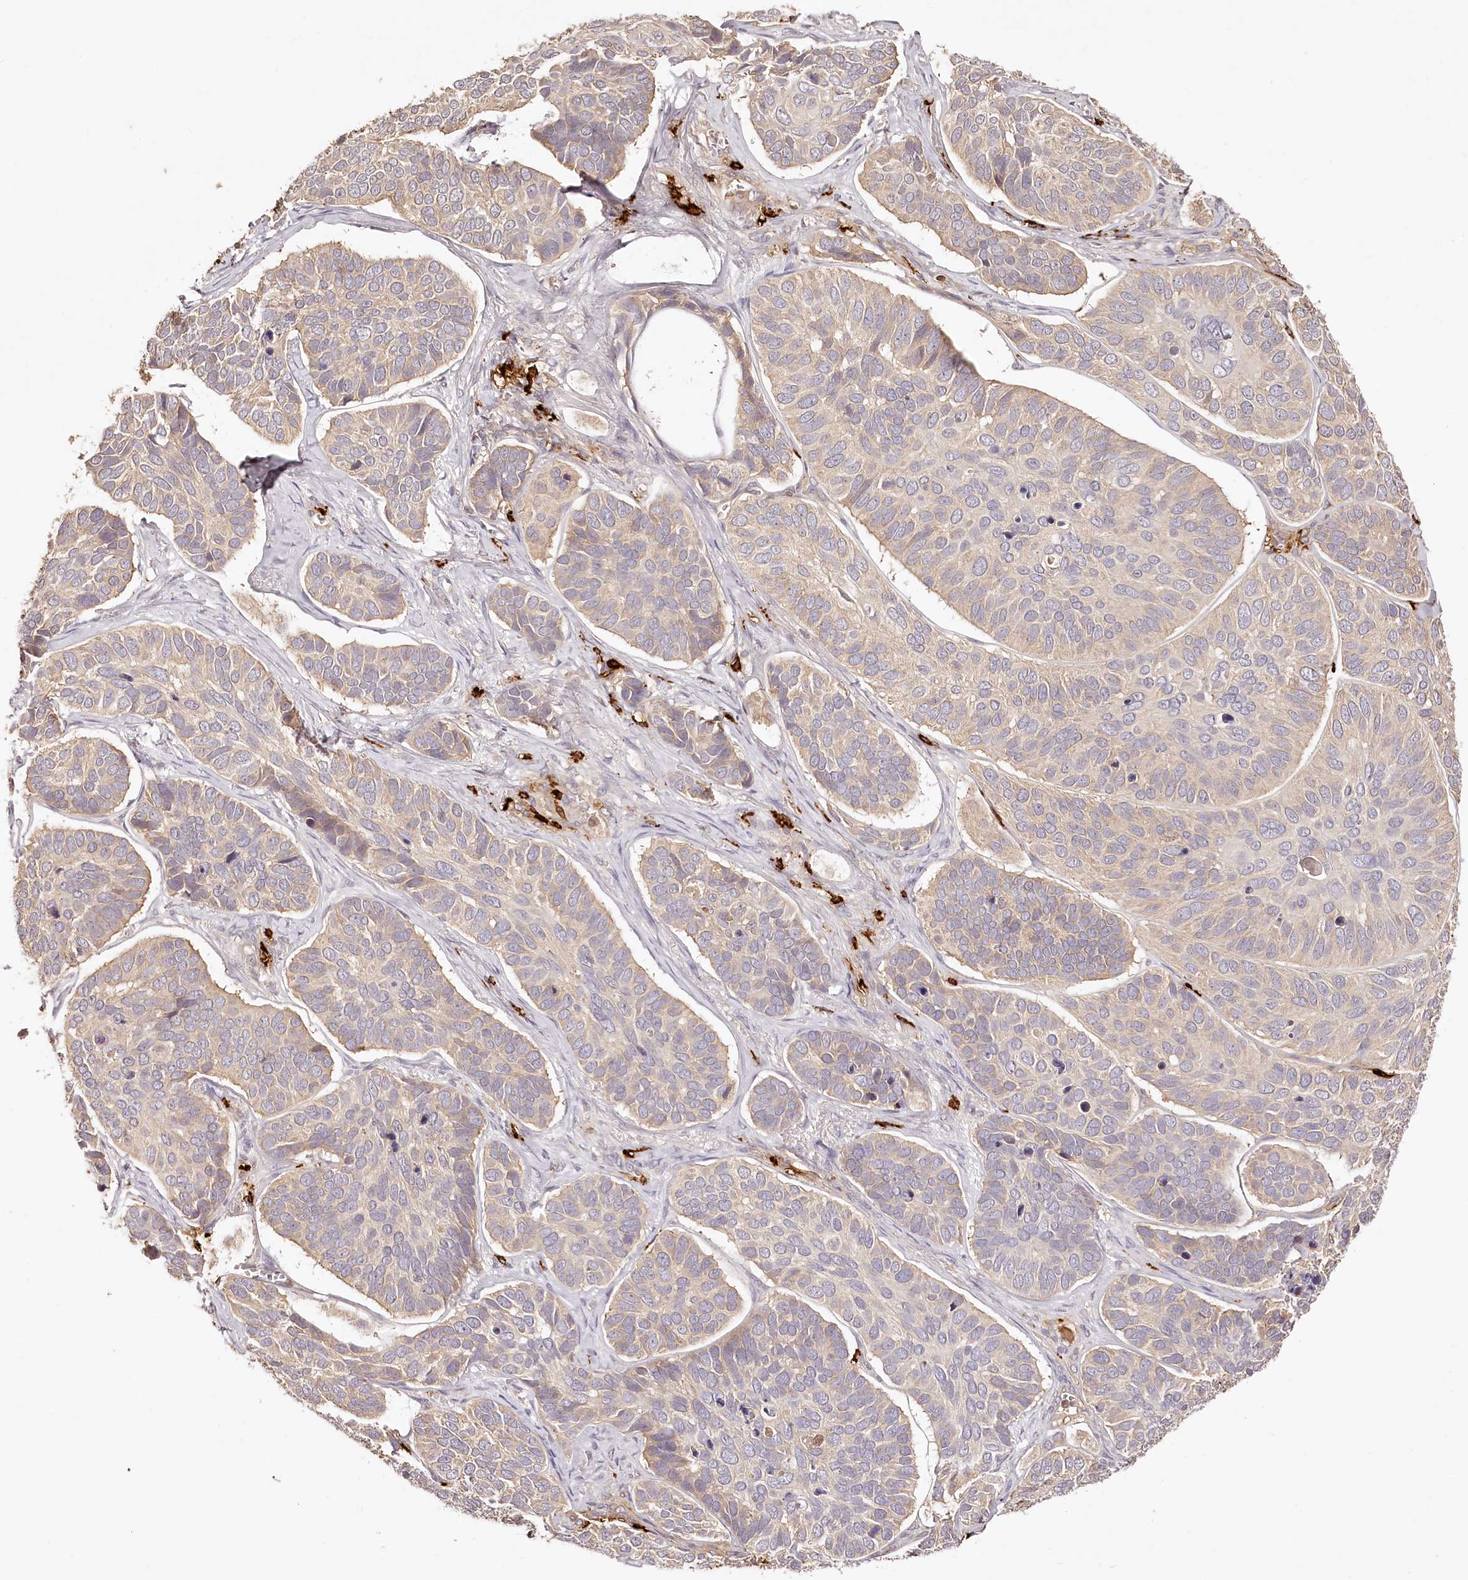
{"staining": {"intensity": "weak", "quantity": "<25%", "location": "cytoplasmic/membranous"}, "tissue": "skin cancer", "cell_type": "Tumor cells", "image_type": "cancer", "snomed": [{"axis": "morphology", "description": "Basal cell carcinoma"}, {"axis": "topography", "description": "Skin"}], "caption": "IHC of skin cancer (basal cell carcinoma) reveals no positivity in tumor cells.", "gene": "SYNGR1", "patient": {"sex": "male", "age": 62}}